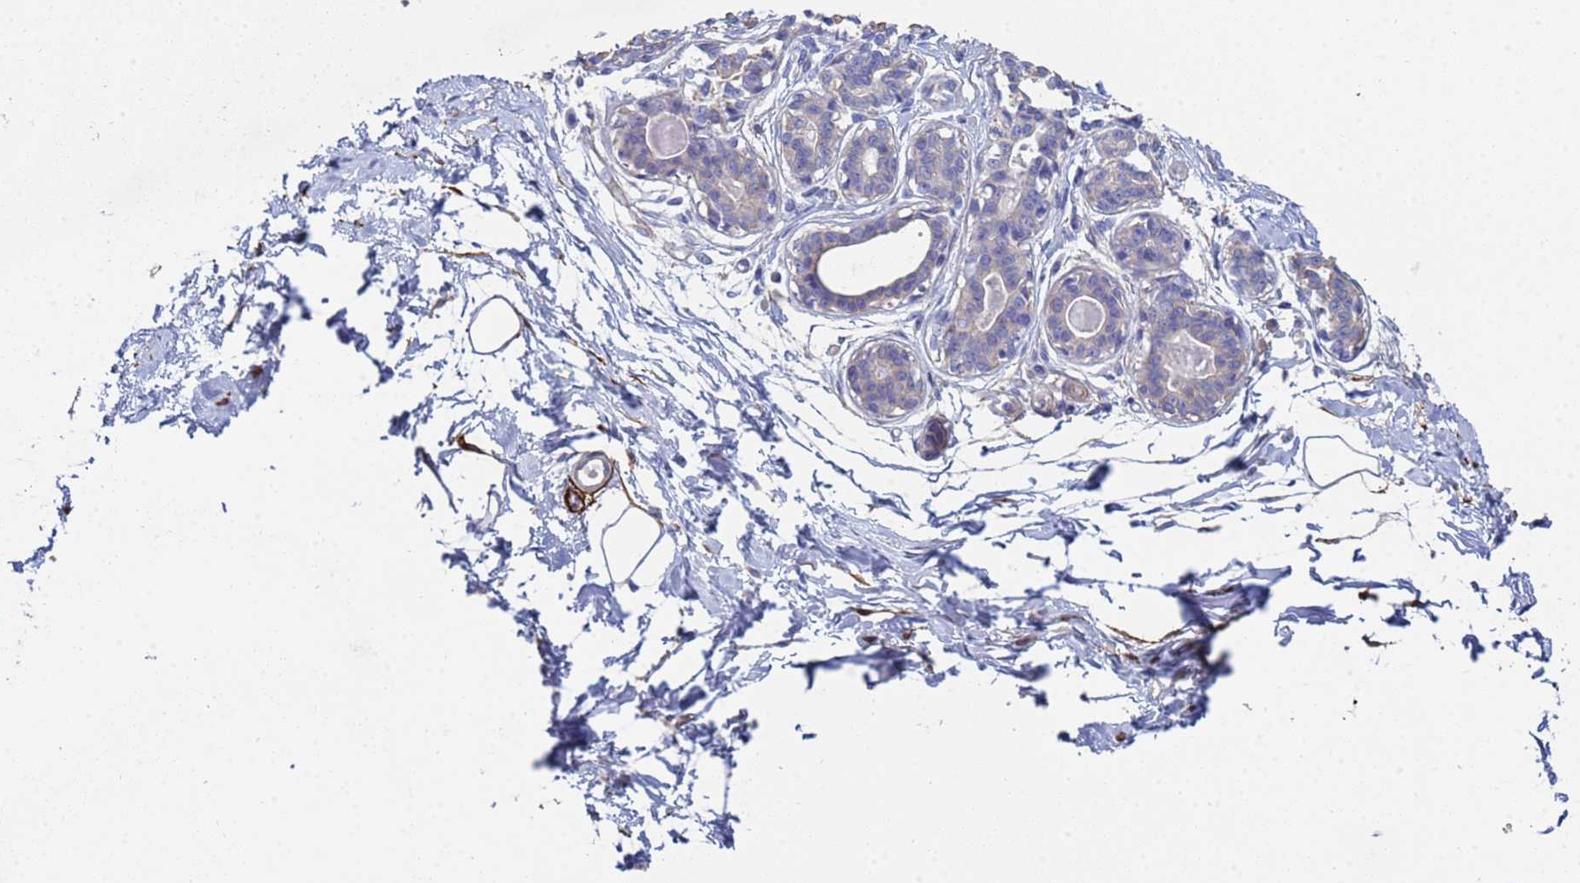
{"staining": {"intensity": "negative", "quantity": "none", "location": "none"}, "tissue": "breast", "cell_type": "Adipocytes", "image_type": "normal", "snomed": [{"axis": "morphology", "description": "Normal tissue, NOS"}, {"axis": "topography", "description": "Breast"}], "caption": "This is a photomicrograph of IHC staining of unremarkable breast, which shows no staining in adipocytes.", "gene": "ABCA8", "patient": {"sex": "female", "age": 45}}